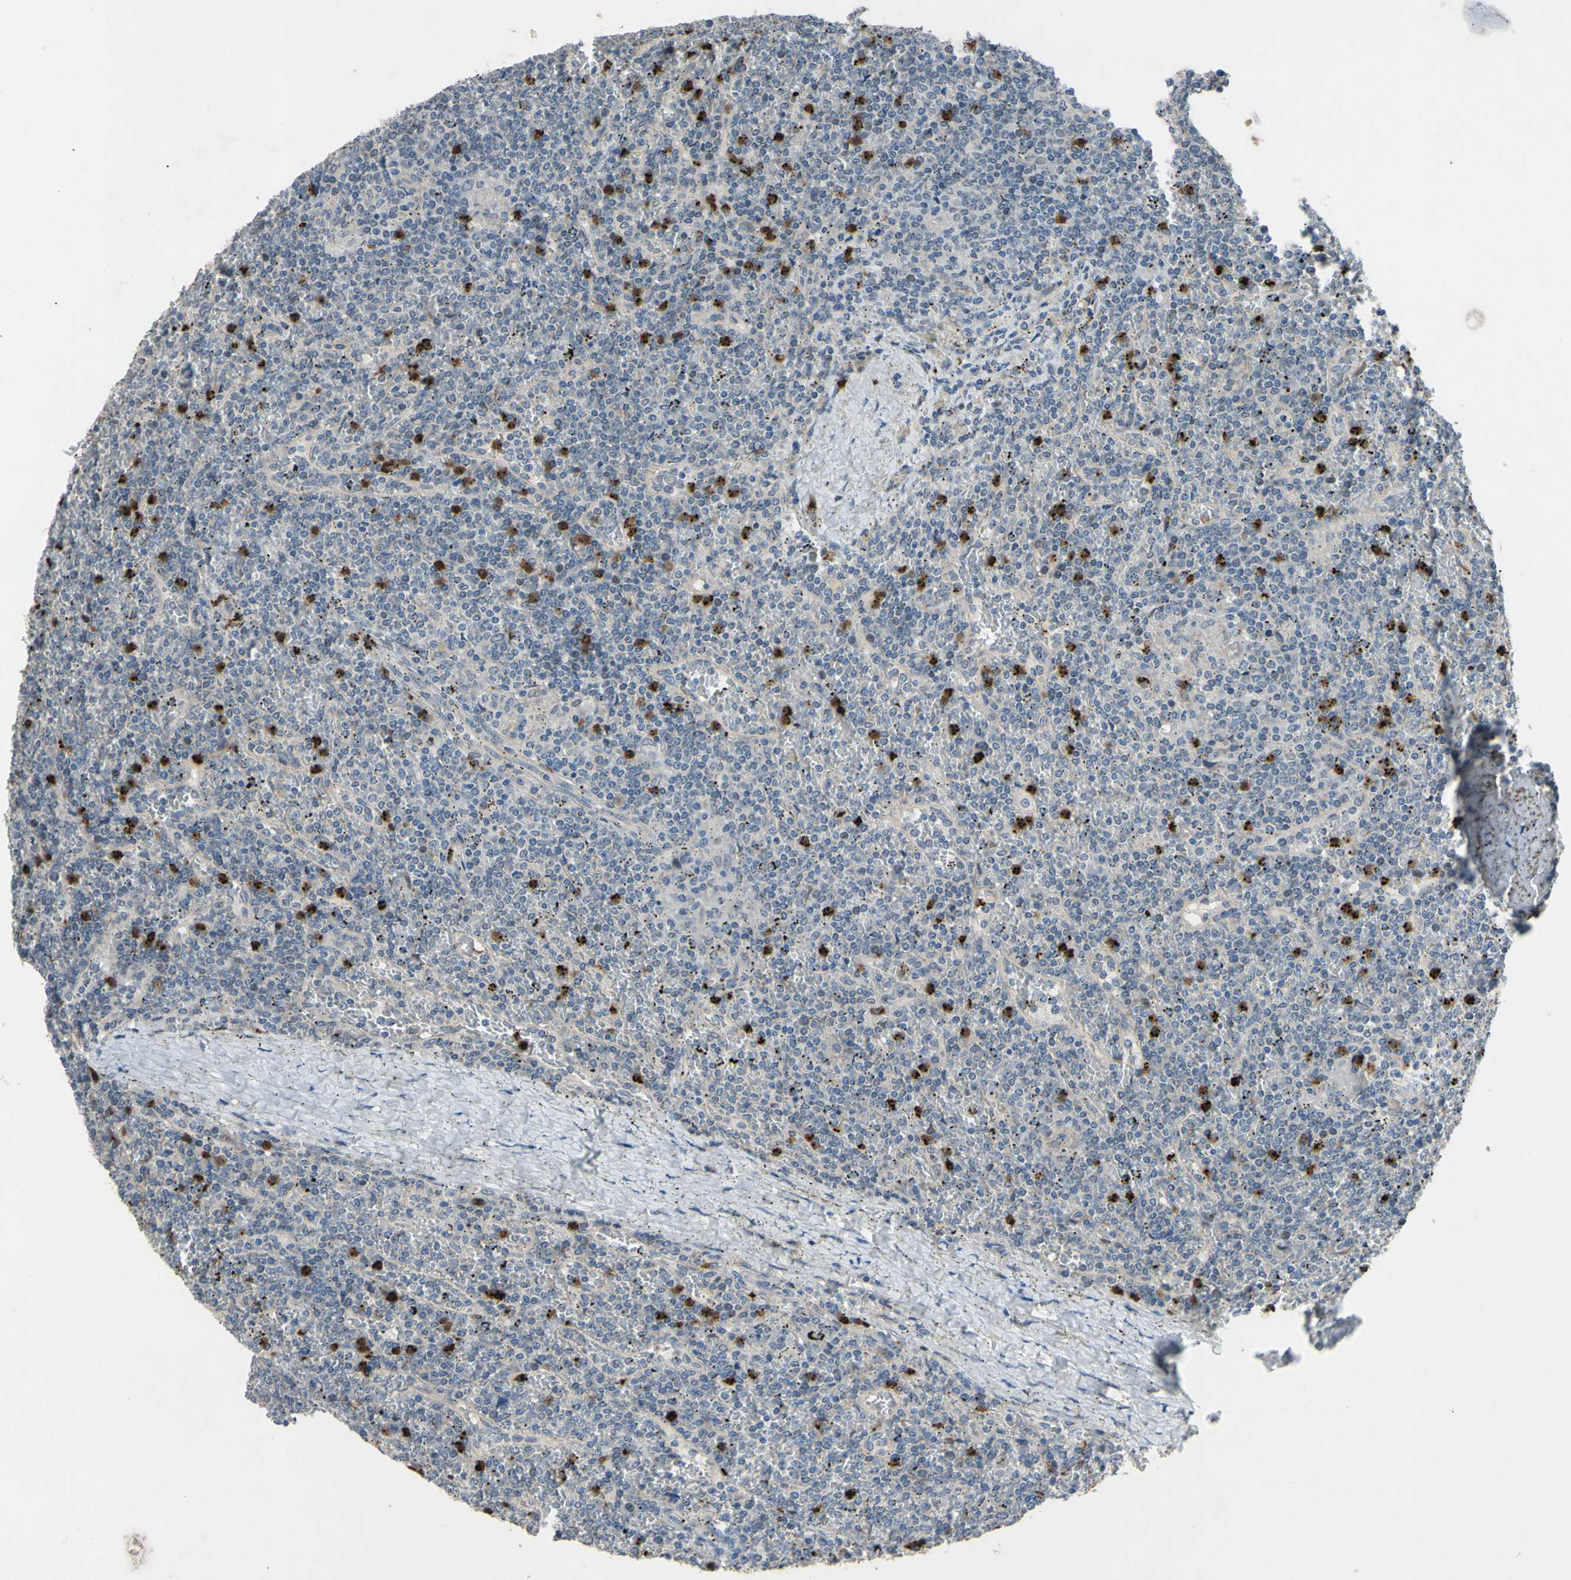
{"staining": {"intensity": "weak", "quantity": ">75%", "location": "cytoplasmic/membranous"}, "tissue": "lymphoma", "cell_type": "Tumor cells", "image_type": "cancer", "snomed": [{"axis": "morphology", "description": "Malignant lymphoma, non-Hodgkin's type, Low grade"}, {"axis": "topography", "description": "Spleen"}], "caption": "Immunohistochemistry staining of malignant lymphoma, non-Hodgkin's type (low-grade), which reveals low levels of weak cytoplasmic/membranous staining in about >75% of tumor cells indicating weak cytoplasmic/membranous protein expression. The staining was performed using DAB (brown) for protein detection and nuclei were counterstained in hematoxylin (blue).", "gene": "GRAMD2B", "patient": {"sex": "female", "age": 19}}